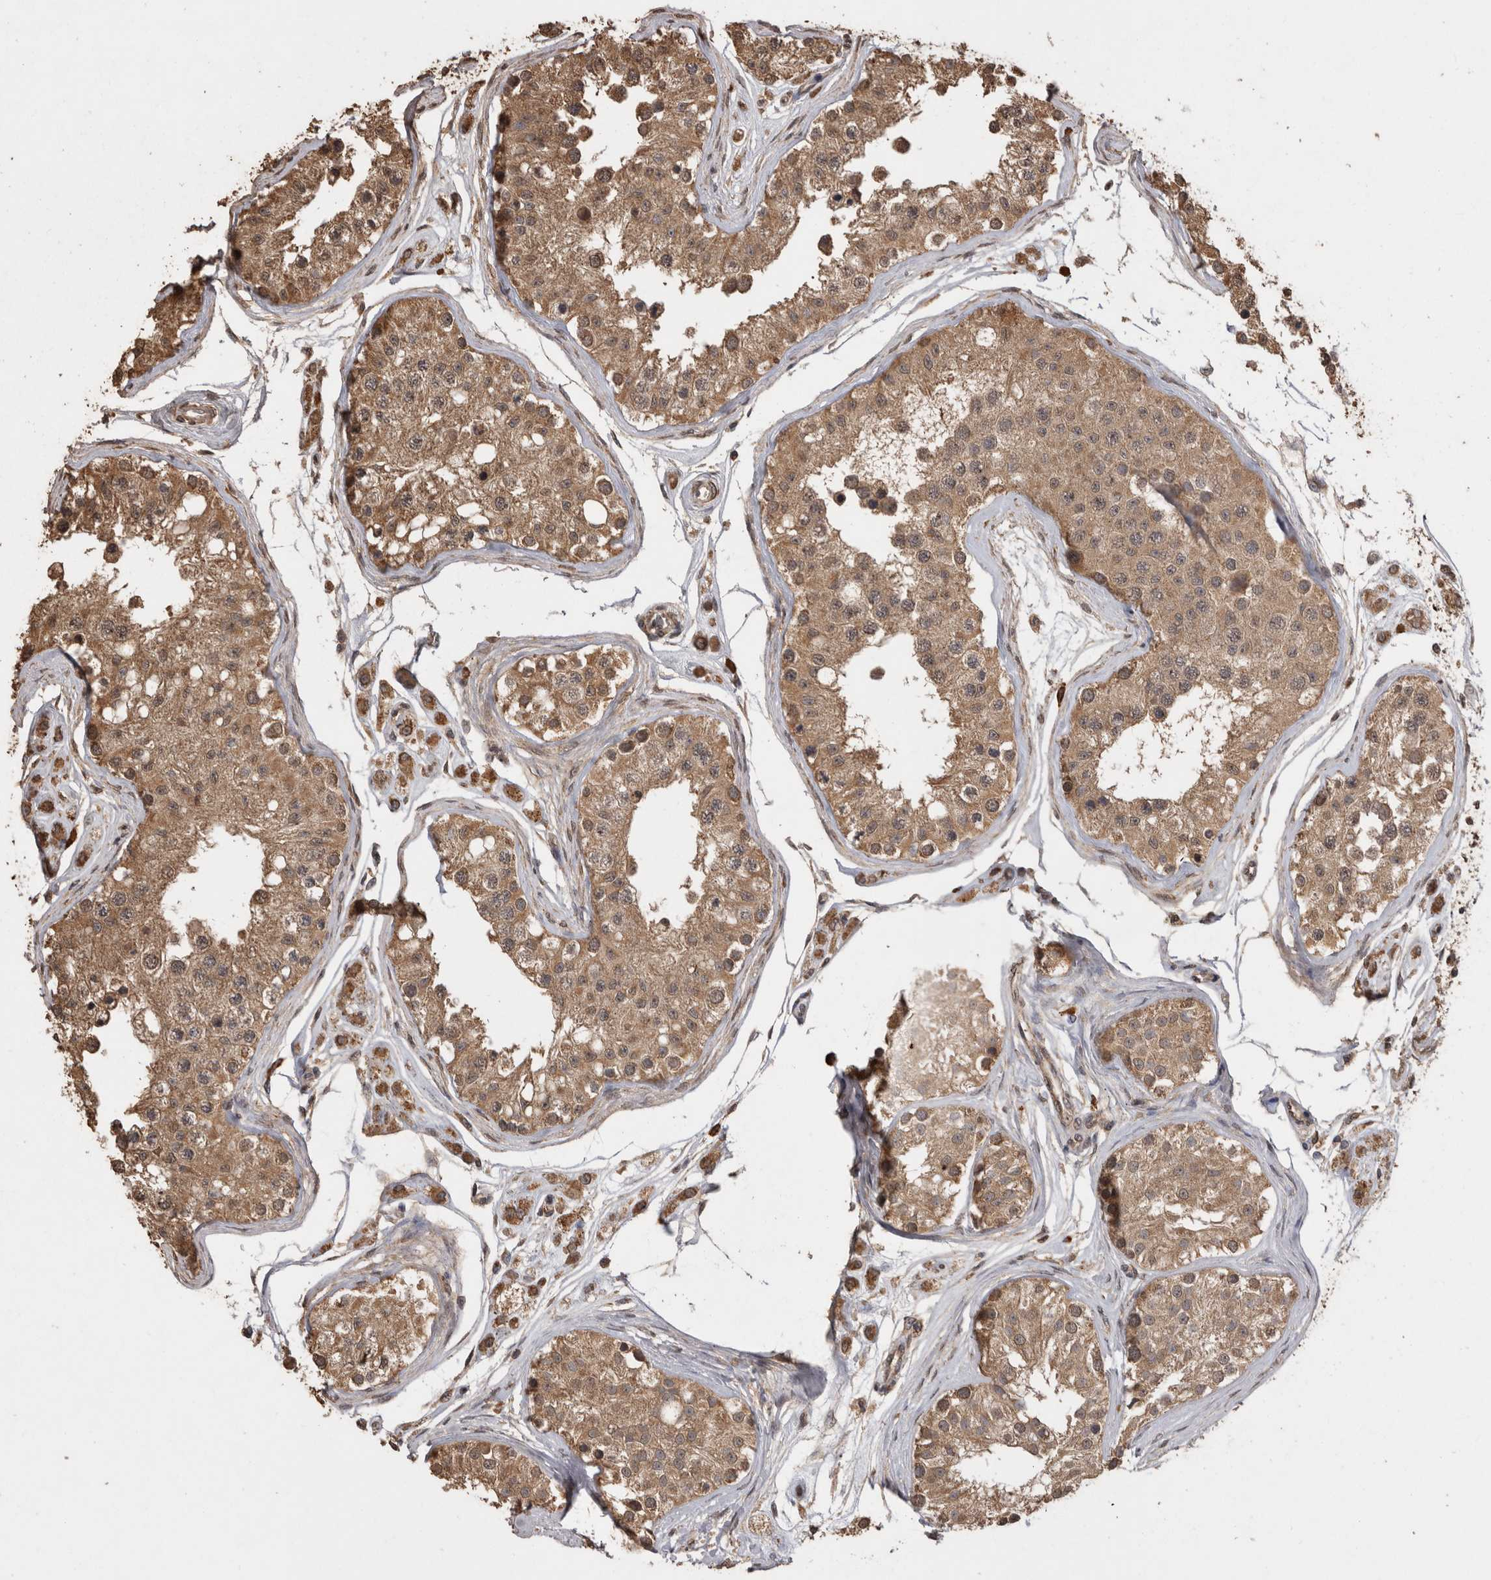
{"staining": {"intensity": "moderate", "quantity": ">75%", "location": "cytoplasmic/membranous"}, "tissue": "testis", "cell_type": "Cells in seminiferous ducts", "image_type": "normal", "snomed": [{"axis": "morphology", "description": "Normal tissue, NOS"}, {"axis": "morphology", "description": "Adenocarcinoma, metastatic, NOS"}, {"axis": "topography", "description": "Testis"}], "caption": "This is a photomicrograph of immunohistochemistry (IHC) staining of normal testis, which shows moderate positivity in the cytoplasmic/membranous of cells in seminiferous ducts.", "gene": "SOCS5", "patient": {"sex": "male", "age": 26}}